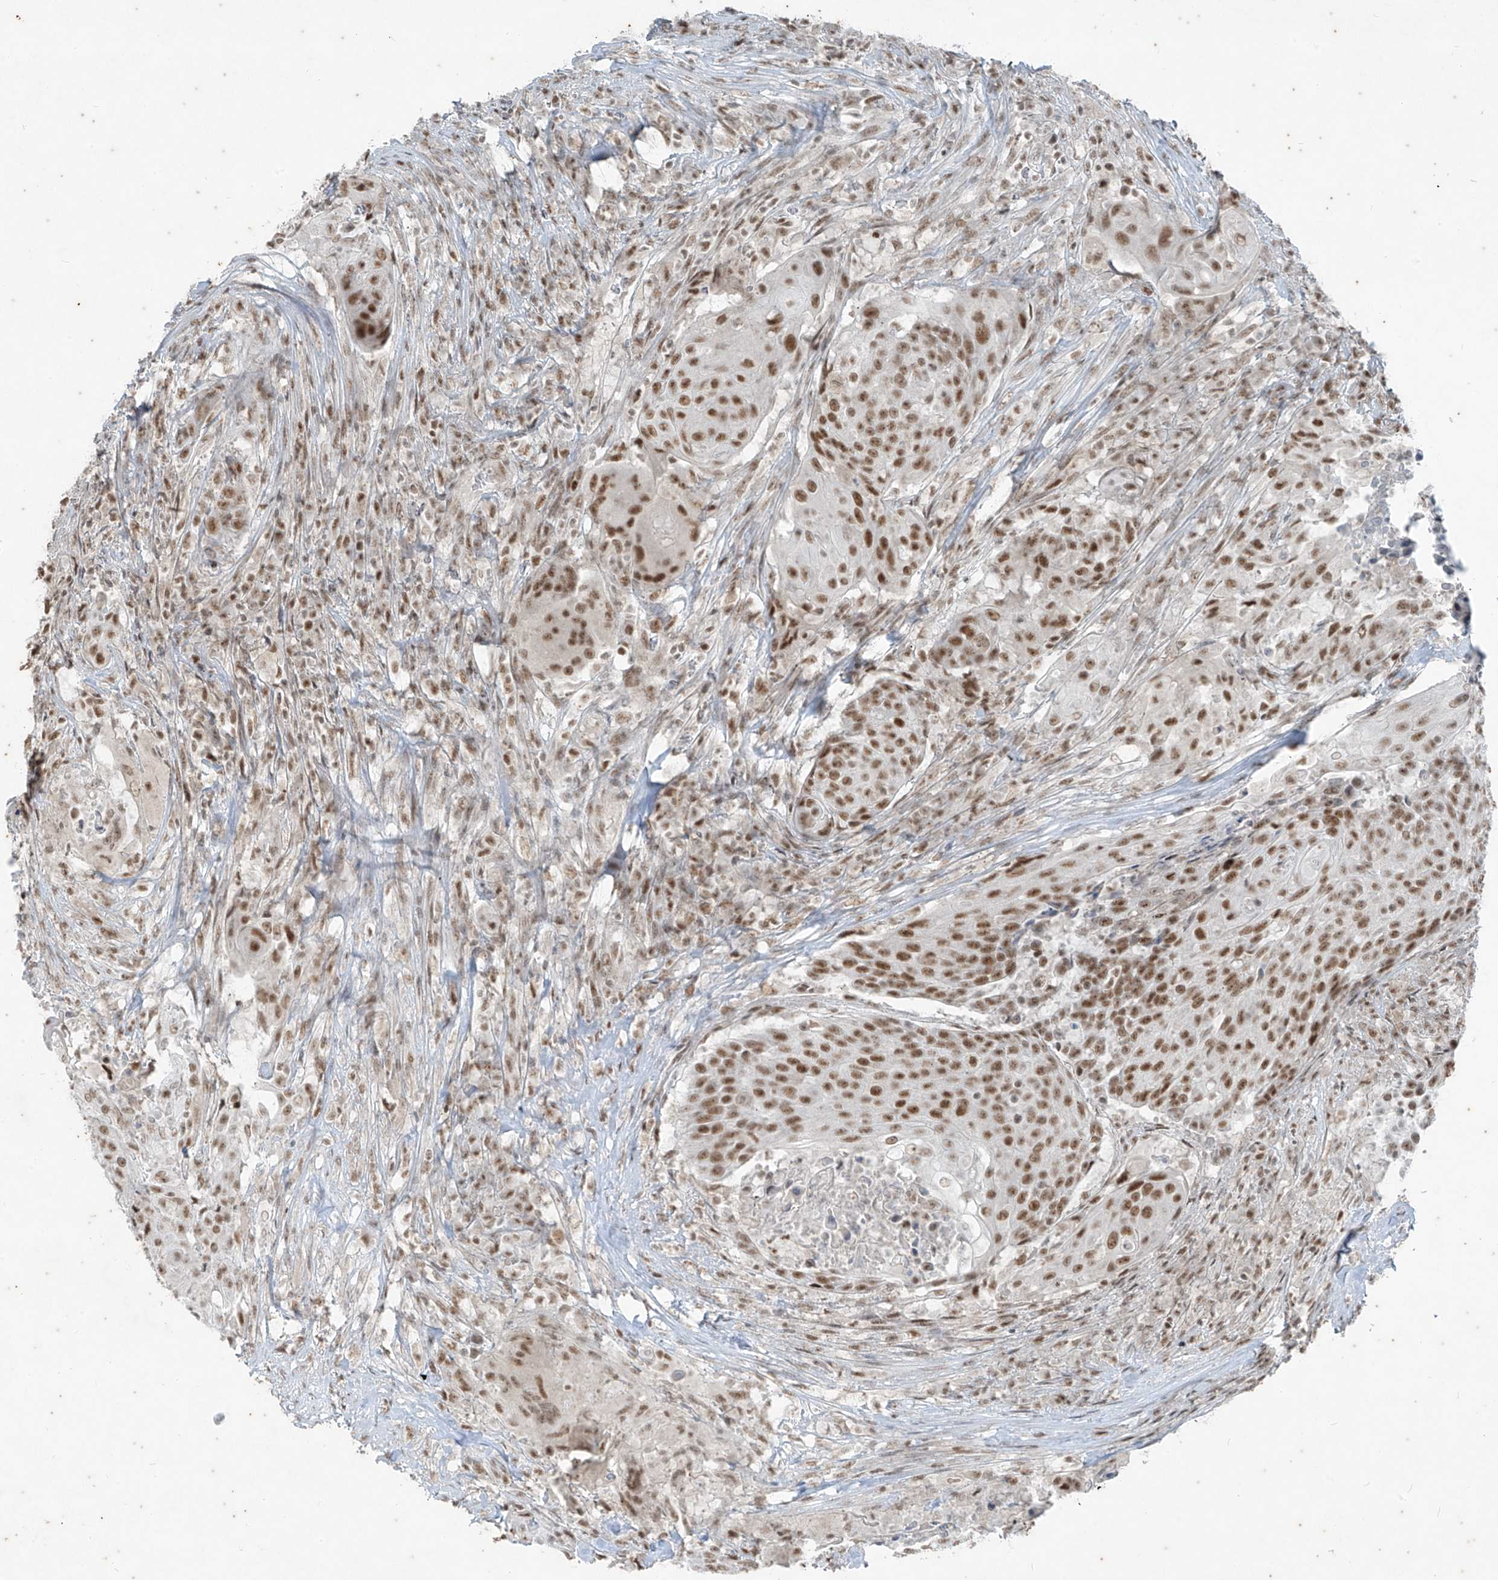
{"staining": {"intensity": "moderate", "quantity": ">75%", "location": "nuclear"}, "tissue": "urothelial cancer", "cell_type": "Tumor cells", "image_type": "cancer", "snomed": [{"axis": "morphology", "description": "Urothelial carcinoma, High grade"}, {"axis": "topography", "description": "Urinary bladder"}], "caption": "This is an image of immunohistochemistry (IHC) staining of urothelial cancer, which shows moderate positivity in the nuclear of tumor cells.", "gene": "ZNF354B", "patient": {"sex": "female", "age": 63}}